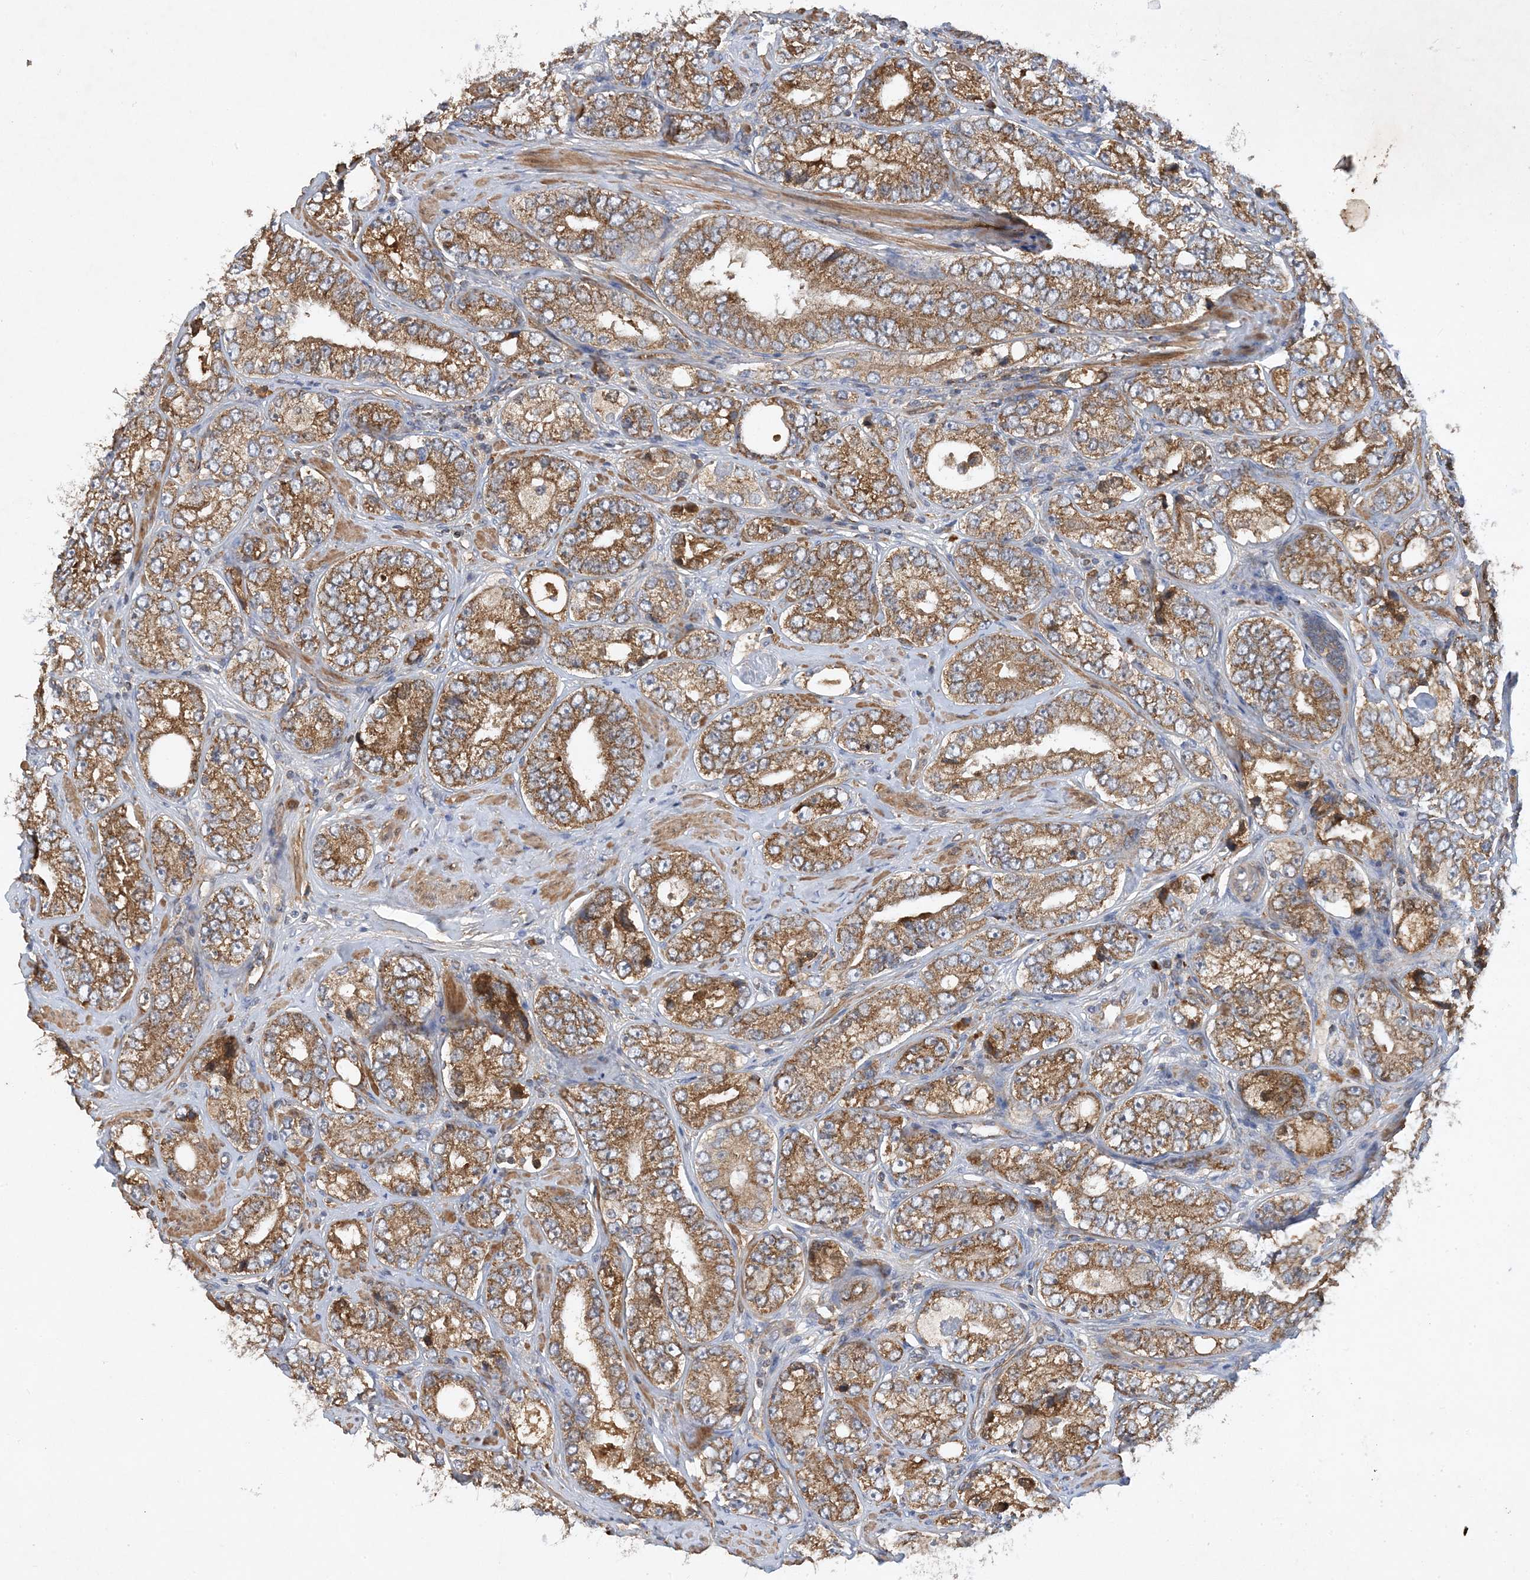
{"staining": {"intensity": "moderate", "quantity": ">75%", "location": "cytoplasmic/membranous"}, "tissue": "prostate cancer", "cell_type": "Tumor cells", "image_type": "cancer", "snomed": [{"axis": "morphology", "description": "Adenocarcinoma, High grade"}, {"axis": "topography", "description": "Prostate"}], "caption": "Tumor cells demonstrate medium levels of moderate cytoplasmic/membranous staining in about >75% of cells in prostate cancer (adenocarcinoma (high-grade)).", "gene": "STK19", "patient": {"sex": "male", "age": 56}}